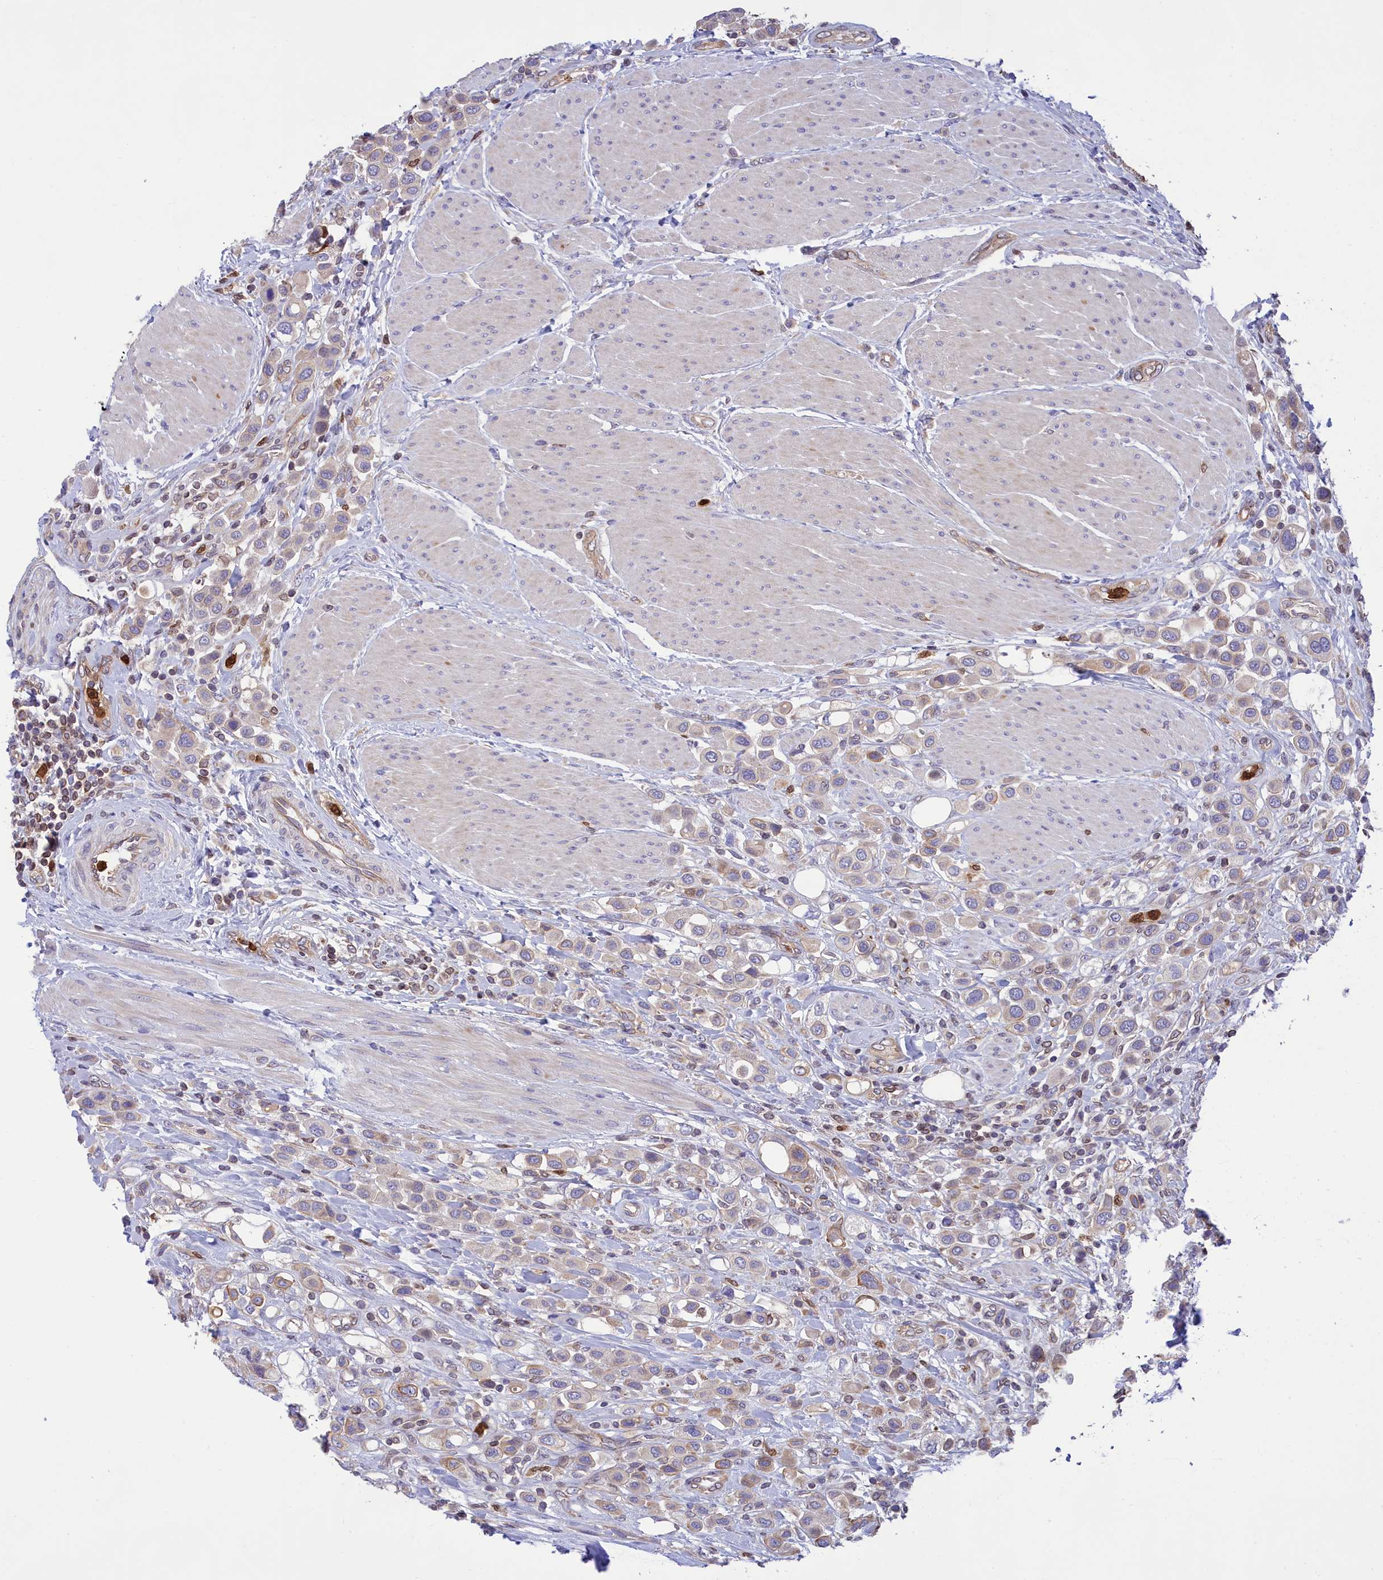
{"staining": {"intensity": "weak", "quantity": "25%-75%", "location": "cytoplasmic/membranous"}, "tissue": "urothelial cancer", "cell_type": "Tumor cells", "image_type": "cancer", "snomed": [{"axis": "morphology", "description": "Urothelial carcinoma, High grade"}, {"axis": "topography", "description": "Urinary bladder"}], "caption": "IHC micrograph of neoplastic tissue: urothelial carcinoma (high-grade) stained using immunohistochemistry displays low levels of weak protein expression localized specifically in the cytoplasmic/membranous of tumor cells, appearing as a cytoplasmic/membranous brown color.", "gene": "PKHD1L1", "patient": {"sex": "male", "age": 50}}